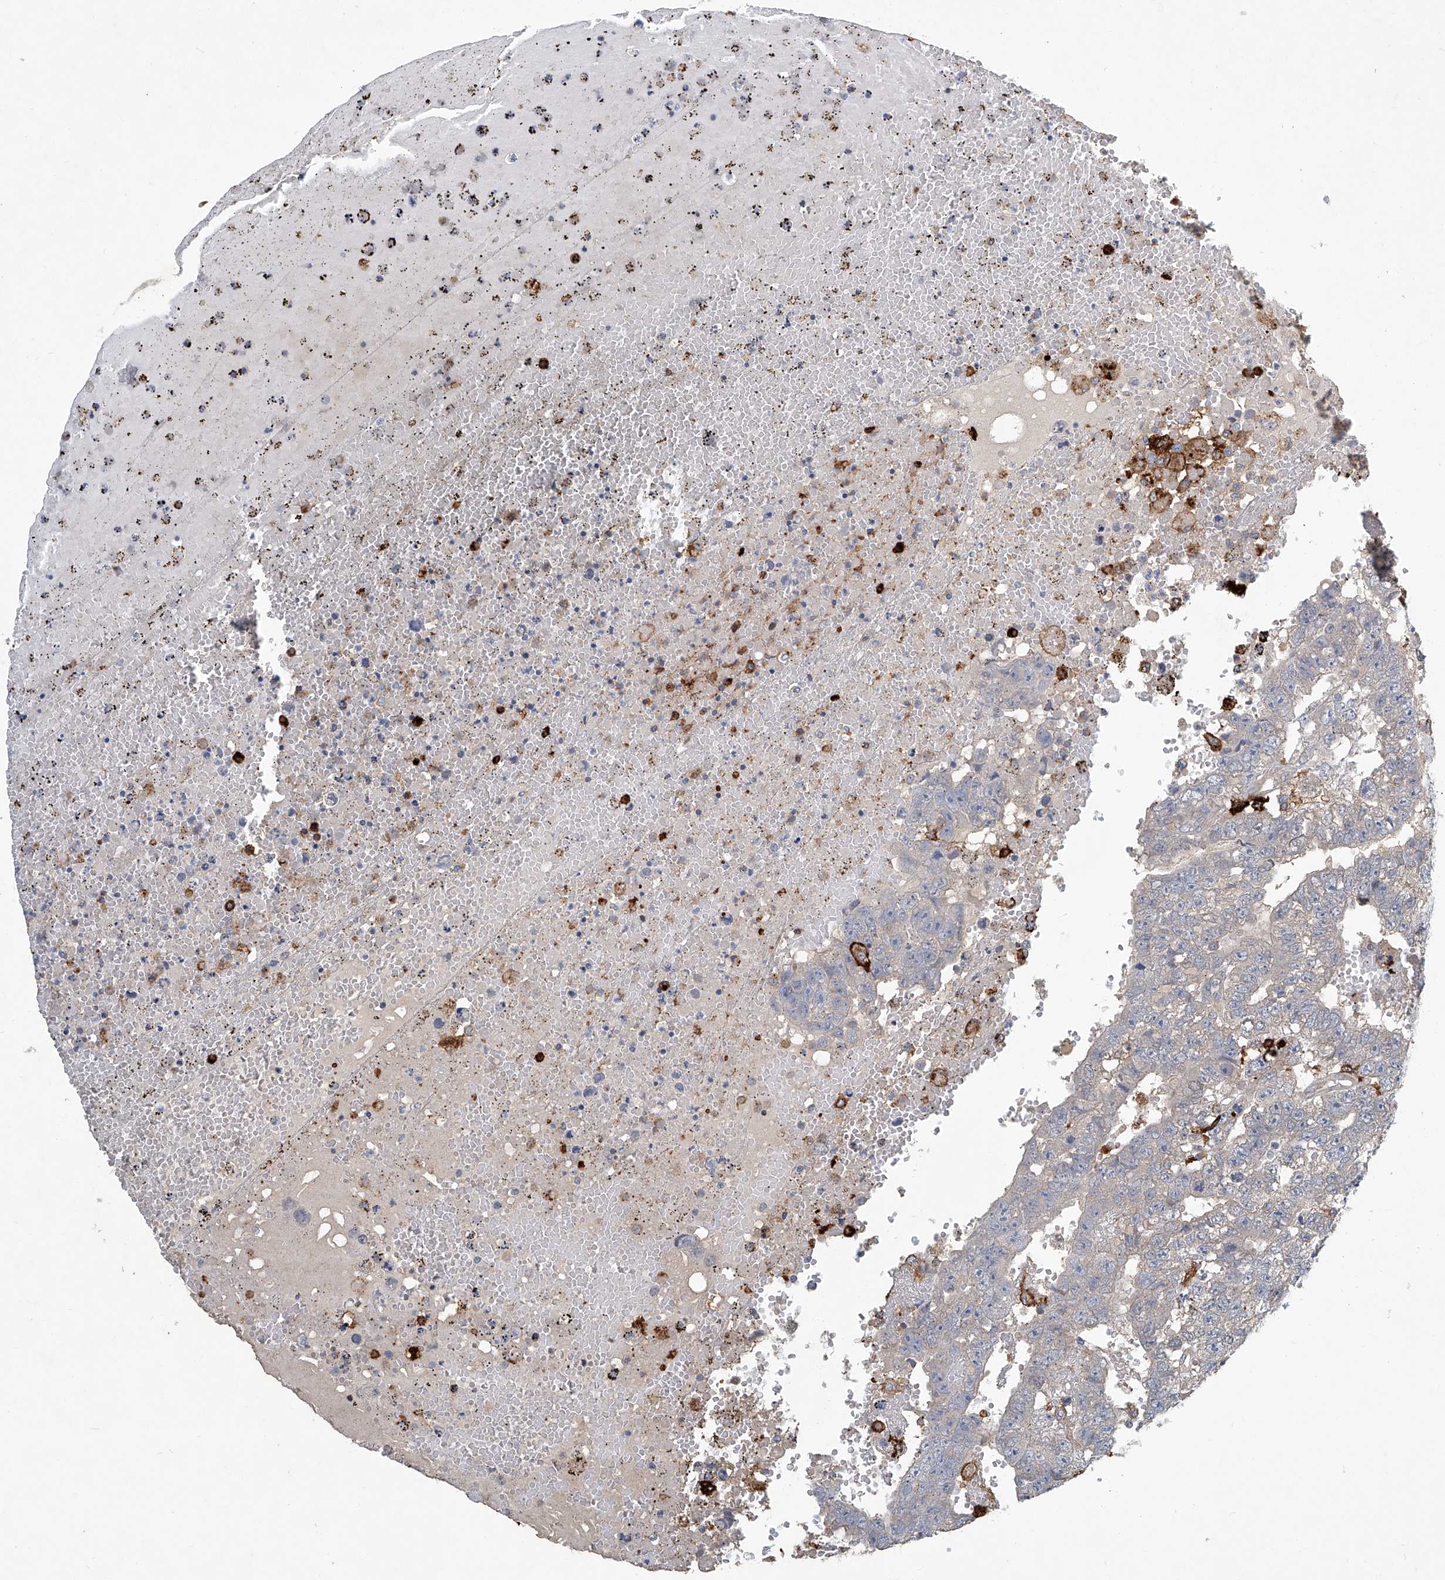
{"staining": {"intensity": "negative", "quantity": "none", "location": "none"}, "tissue": "testis cancer", "cell_type": "Tumor cells", "image_type": "cancer", "snomed": [{"axis": "morphology", "description": "Carcinoma, Embryonal, NOS"}, {"axis": "topography", "description": "Testis"}], "caption": "Tumor cells are negative for protein expression in human embryonal carcinoma (testis). (DAB IHC, high magnification).", "gene": "FAM167A", "patient": {"sex": "male", "age": 25}}